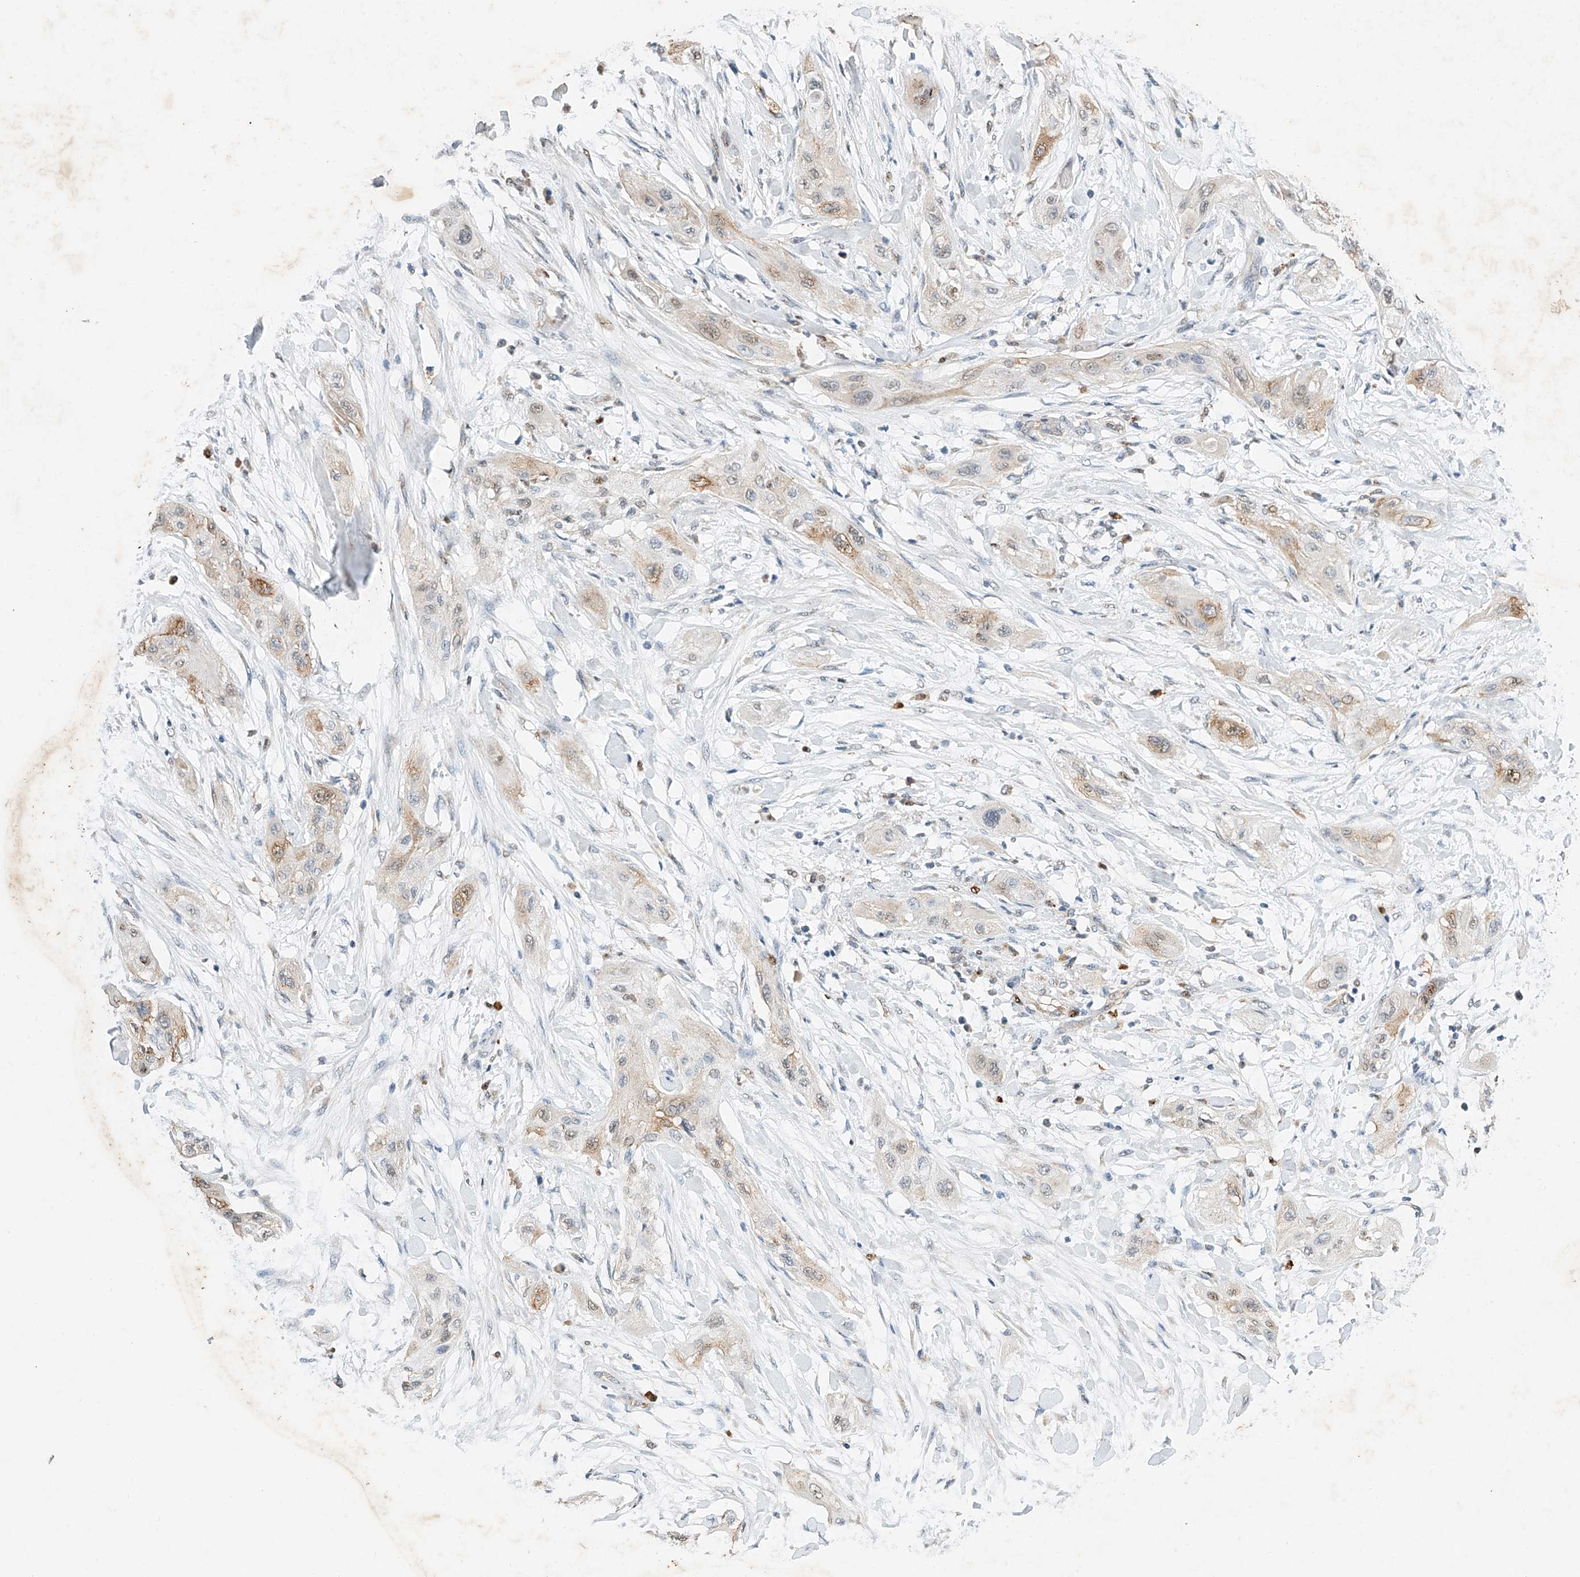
{"staining": {"intensity": "moderate", "quantity": "<25%", "location": "cytoplasmic/membranous"}, "tissue": "lung cancer", "cell_type": "Tumor cells", "image_type": "cancer", "snomed": [{"axis": "morphology", "description": "Squamous cell carcinoma, NOS"}, {"axis": "topography", "description": "Lung"}], "caption": "Immunohistochemistry photomicrograph of human lung cancer stained for a protein (brown), which reveals low levels of moderate cytoplasmic/membranous staining in approximately <25% of tumor cells.", "gene": "CTDP1", "patient": {"sex": "female", "age": 47}}